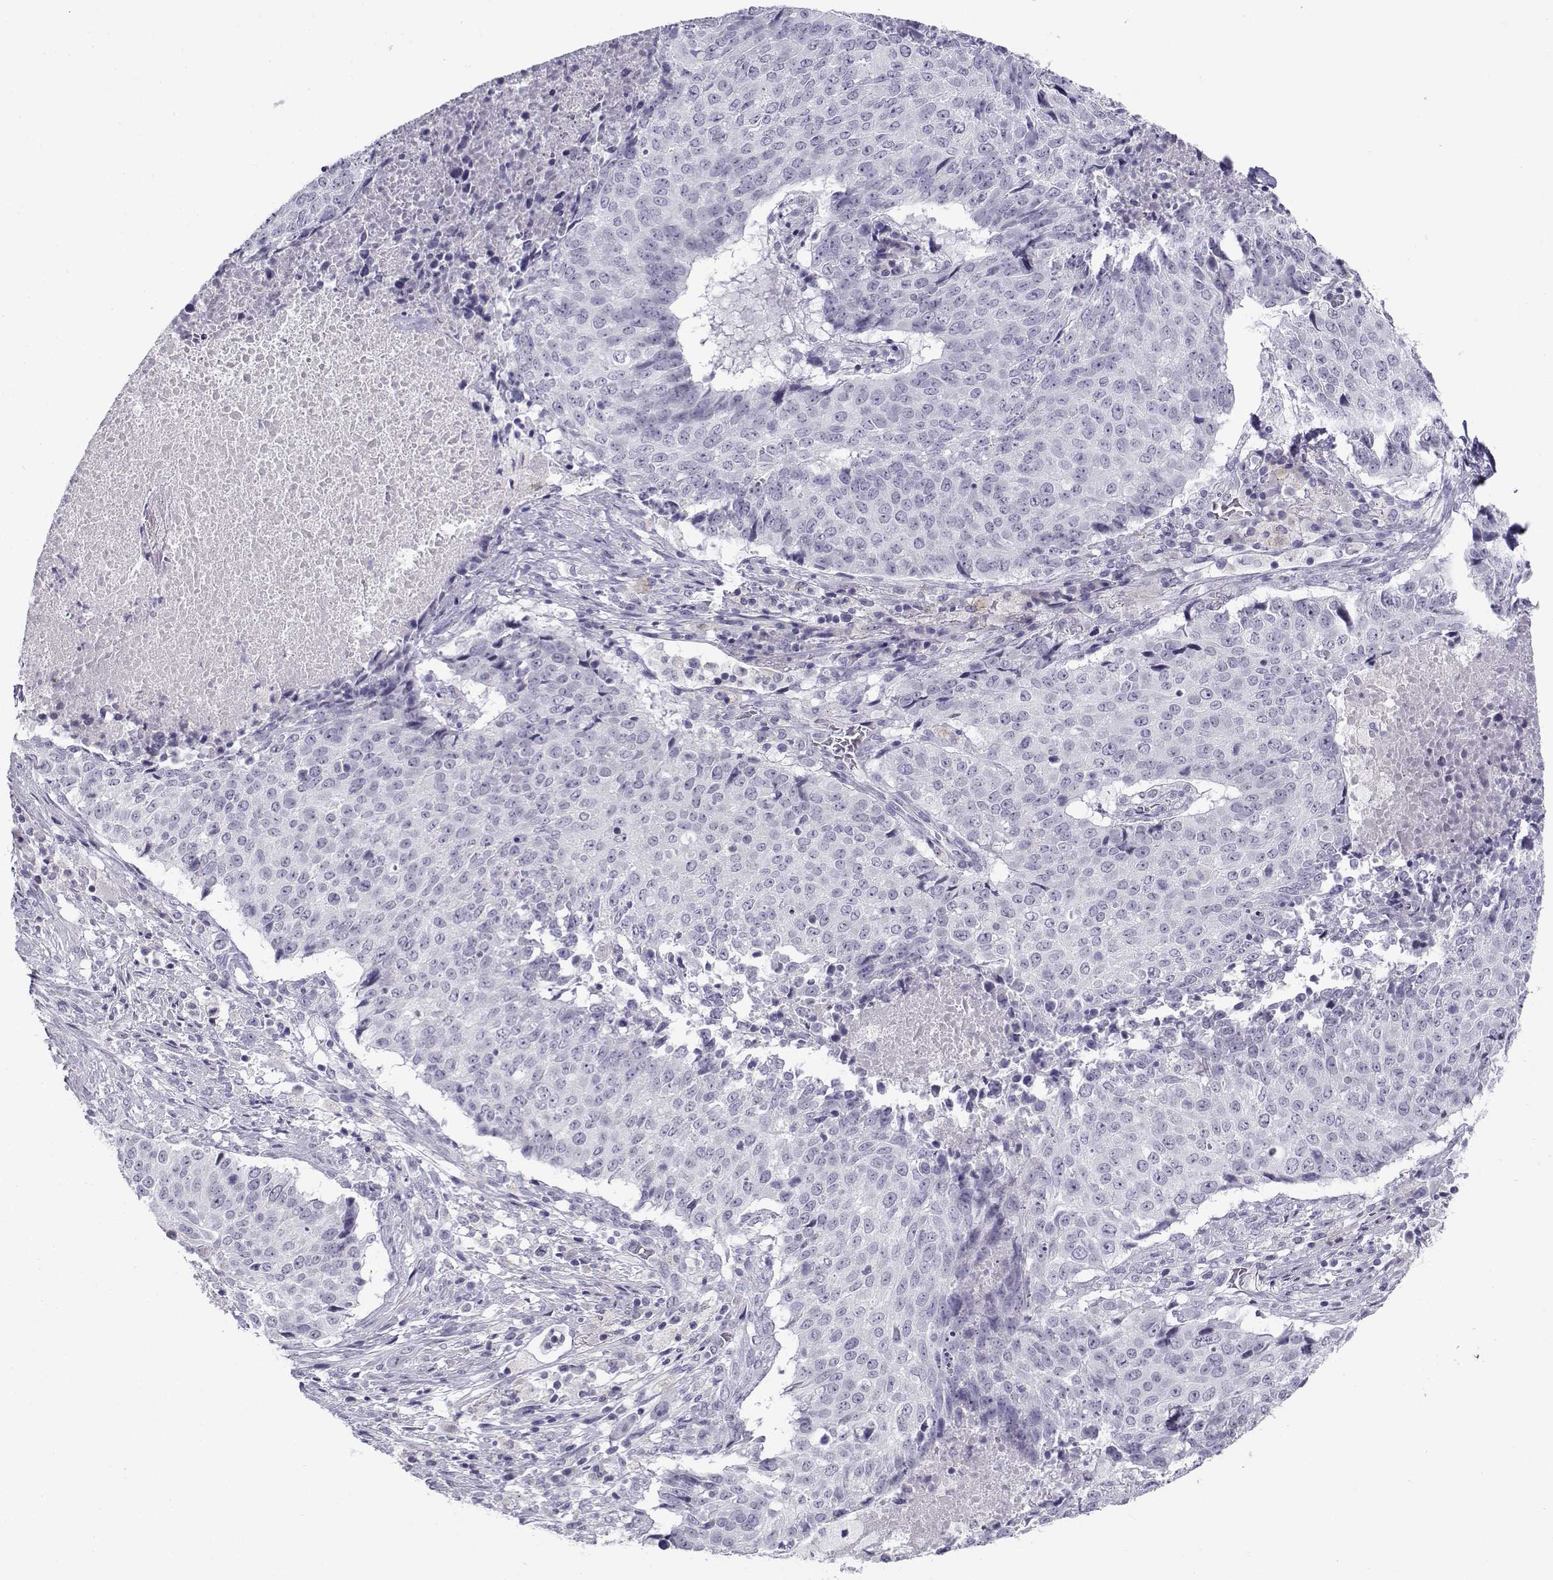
{"staining": {"intensity": "negative", "quantity": "none", "location": "none"}, "tissue": "lung cancer", "cell_type": "Tumor cells", "image_type": "cancer", "snomed": [{"axis": "morphology", "description": "Normal tissue, NOS"}, {"axis": "morphology", "description": "Squamous cell carcinoma, NOS"}, {"axis": "topography", "description": "Bronchus"}, {"axis": "topography", "description": "Lung"}], "caption": "Squamous cell carcinoma (lung) stained for a protein using immunohistochemistry (IHC) exhibits no expression tumor cells.", "gene": "FAM166A", "patient": {"sex": "male", "age": 64}}